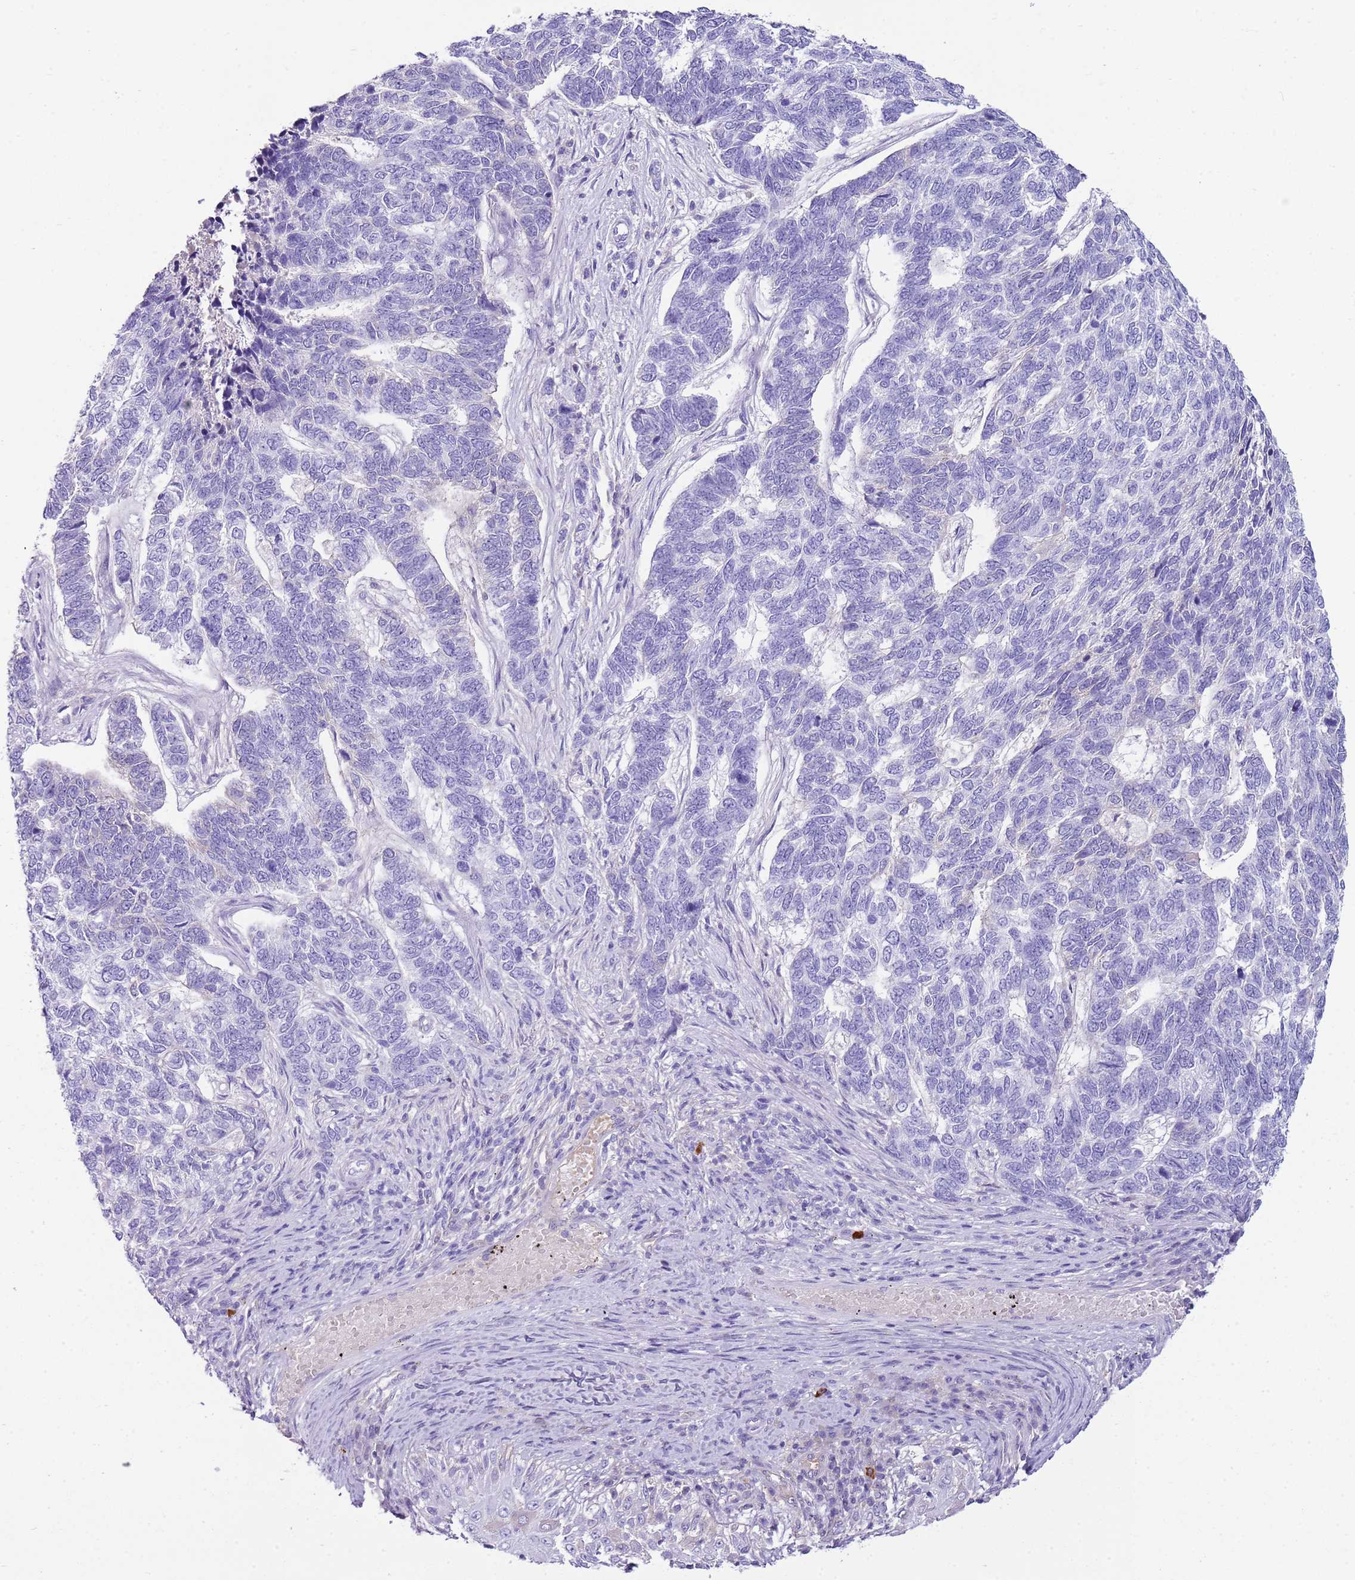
{"staining": {"intensity": "negative", "quantity": "none", "location": "none"}, "tissue": "skin cancer", "cell_type": "Tumor cells", "image_type": "cancer", "snomed": [{"axis": "morphology", "description": "Basal cell carcinoma"}, {"axis": "topography", "description": "Skin"}], "caption": "This is a histopathology image of immunohistochemistry (IHC) staining of skin cancer, which shows no positivity in tumor cells. (Brightfield microscopy of DAB IHC at high magnification).", "gene": "IGKV3D-11", "patient": {"sex": "female", "age": 65}}